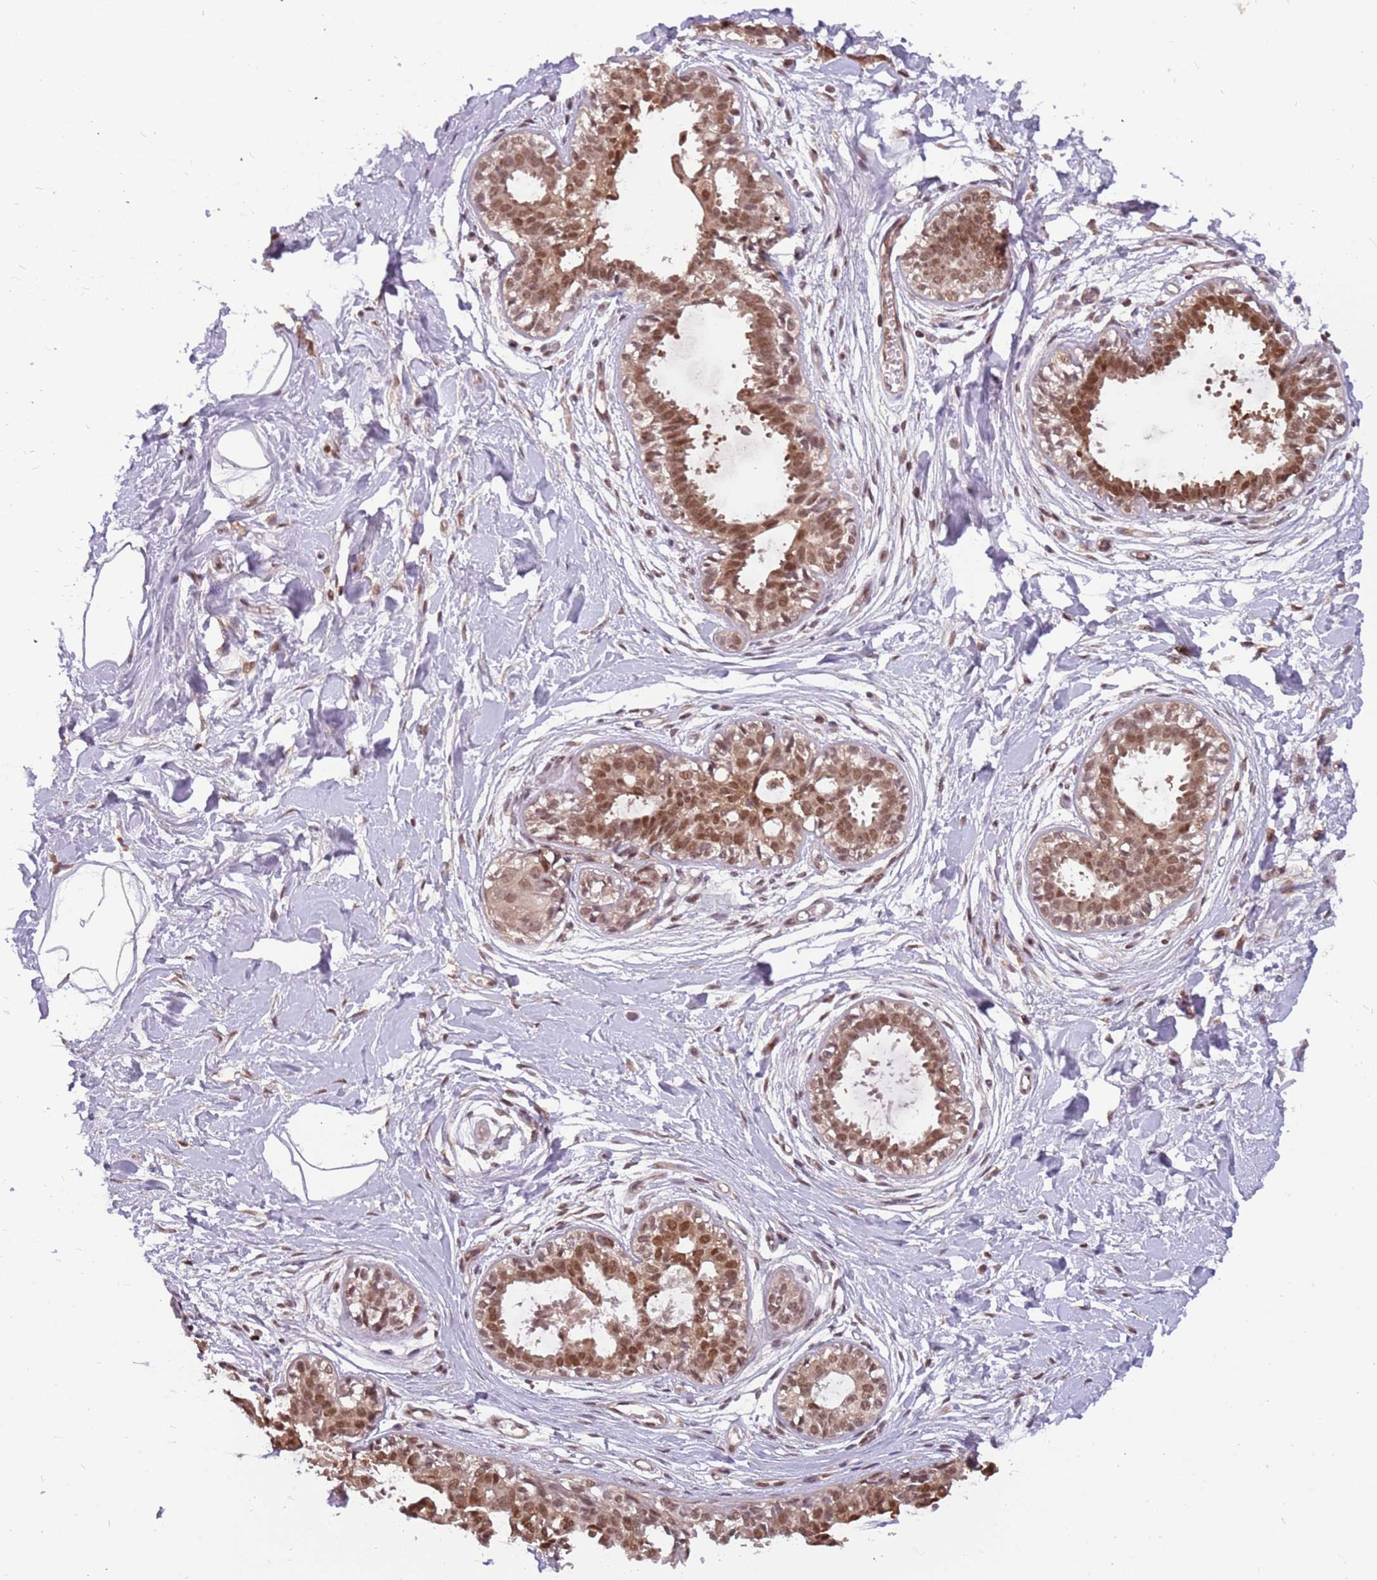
{"staining": {"intensity": "weak", "quantity": ">75%", "location": "nuclear"}, "tissue": "breast", "cell_type": "Adipocytes", "image_type": "normal", "snomed": [{"axis": "morphology", "description": "Normal tissue, NOS"}, {"axis": "topography", "description": "Breast"}], "caption": "Immunohistochemistry (IHC) of normal breast demonstrates low levels of weak nuclear expression in about >75% of adipocytes.", "gene": "GBP2", "patient": {"sex": "female", "age": 45}}